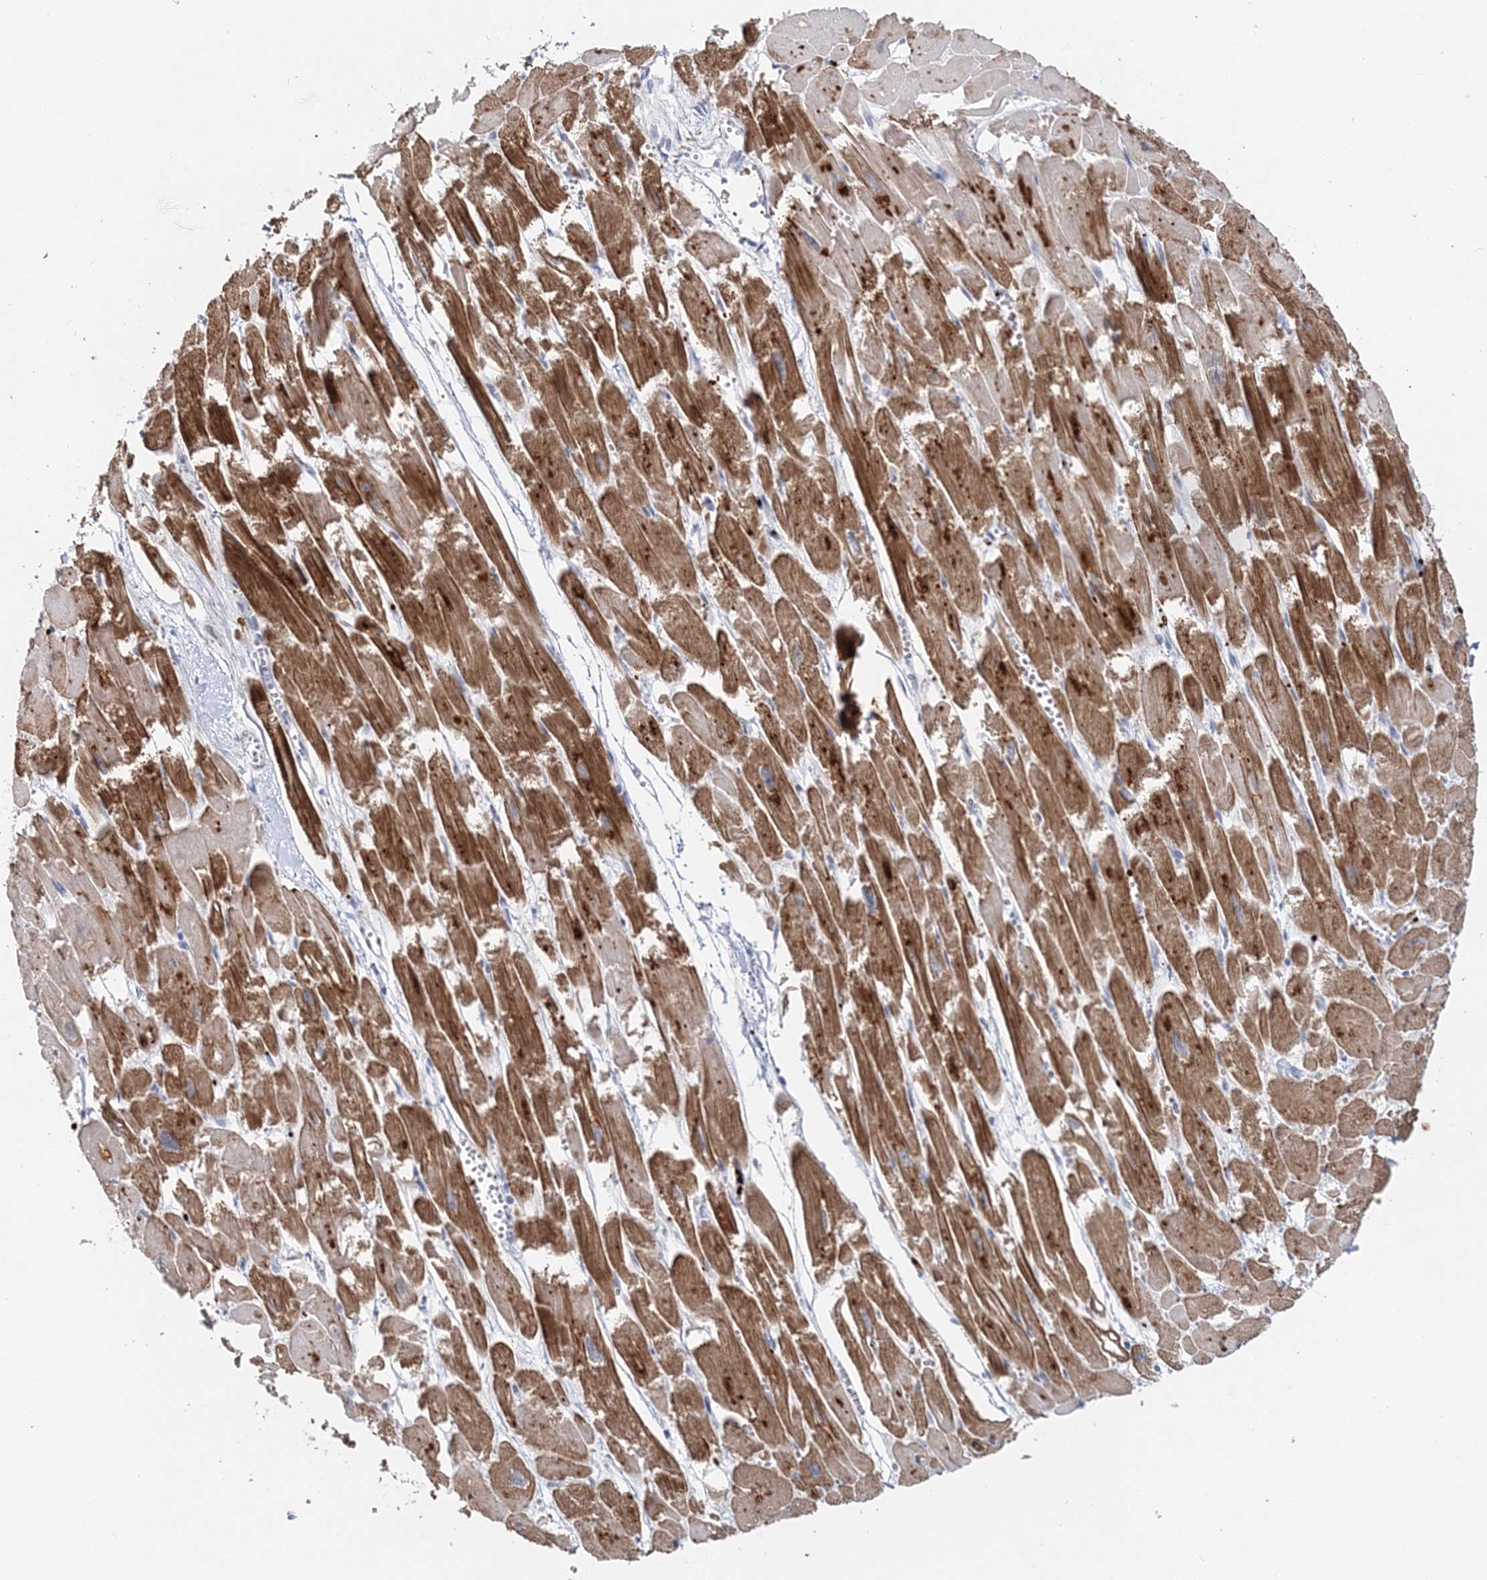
{"staining": {"intensity": "strong", "quantity": ">75%", "location": "cytoplasmic/membranous"}, "tissue": "heart muscle", "cell_type": "Cardiomyocytes", "image_type": "normal", "snomed": [{"axis": "morphology", "description": "Normal tissue, NOS"}, {"axis": "topography", "description": "Heart"}], "caption": "IHC micrograph of benign heart muscle stained for a protein (brown), which exhibits high levels of strong cytoplasmic/membranous positivity in about >75% of cardiomyocytes.", "gene": "MYOZ2", "patient": {"sex": "male", "age": 54}}